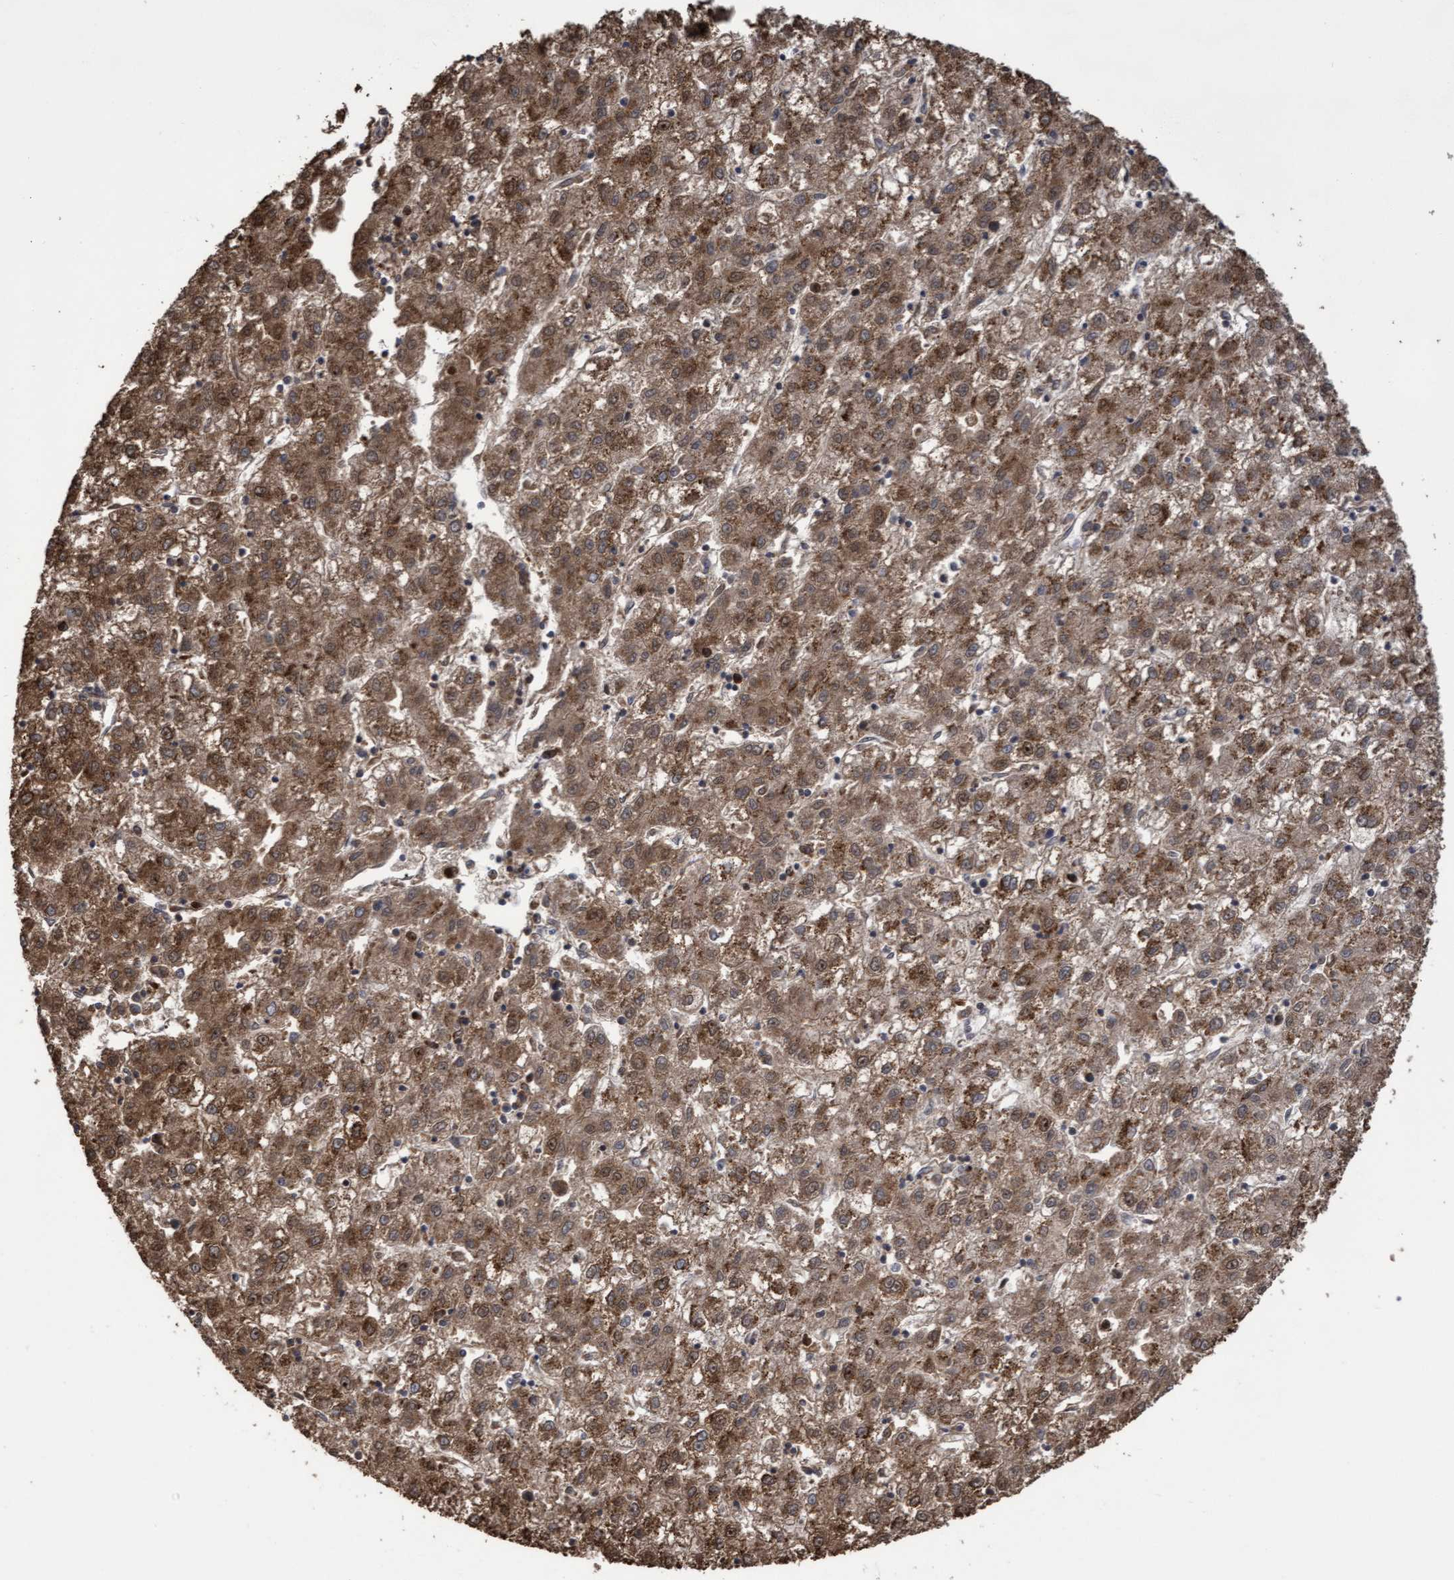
{"staining": {"intensity": "moderate", "quantity": ">75%", "location": "cytoplasmic/membranous,nuclear"}, "tissue": "liver cancer", "cell_type": "Tumor cells", "image_type": "cancer", "snomed": [{"axis": "morphology", "description": "Carcinoma, Hepatocellular, NOS"}, {"axis": "topography", "description": "Liver"}], "caption": "The photomicrograph reveals a brown stain indicating the presence of a protein in the cytoplasmic/membranous and nuclear of tumor cells in liver cancer (hepatocellular carcinoma).", "gene": "SLBP", "patient": {"sex": "male", "age": 72}}